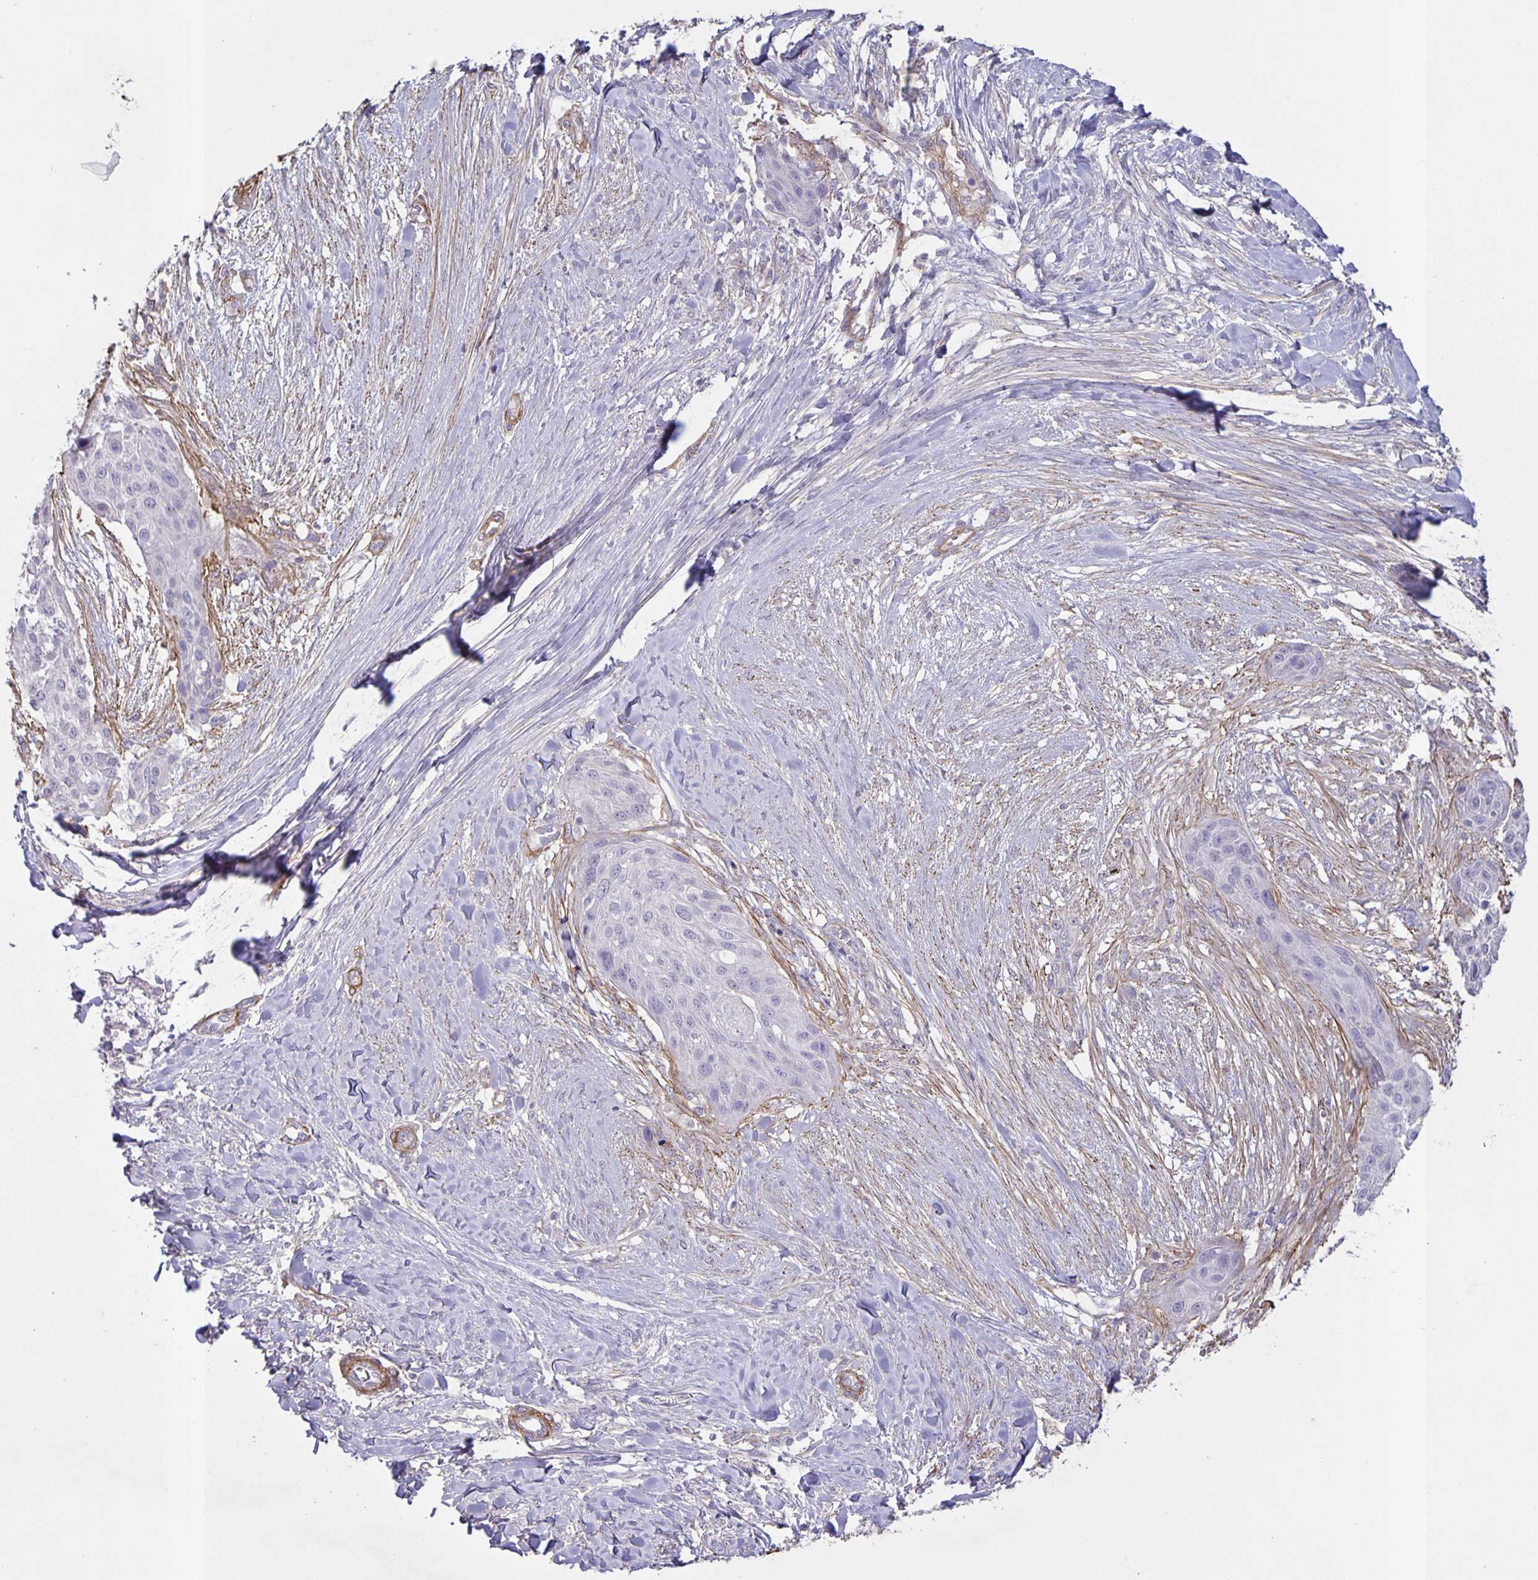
{"staining": {"intensity": "negative", "quantity": "none", "location": "none"}, "tissue": "skin cancer", "cell_type": "Tumor cells", "image_type": "cancer", "snomed": [{"axis": "morphology", "description": "Squamous cell carcinoma, NOS"}, {"axis": "topography", "description": "Skin"}], "caption": "Squamous cell carcinoma (skin) was stained to show a protein in brown. There is no significant expression in tumor cells.", "gene": "SRCIN1", "patient": {"sex": "female", "age": 87}}